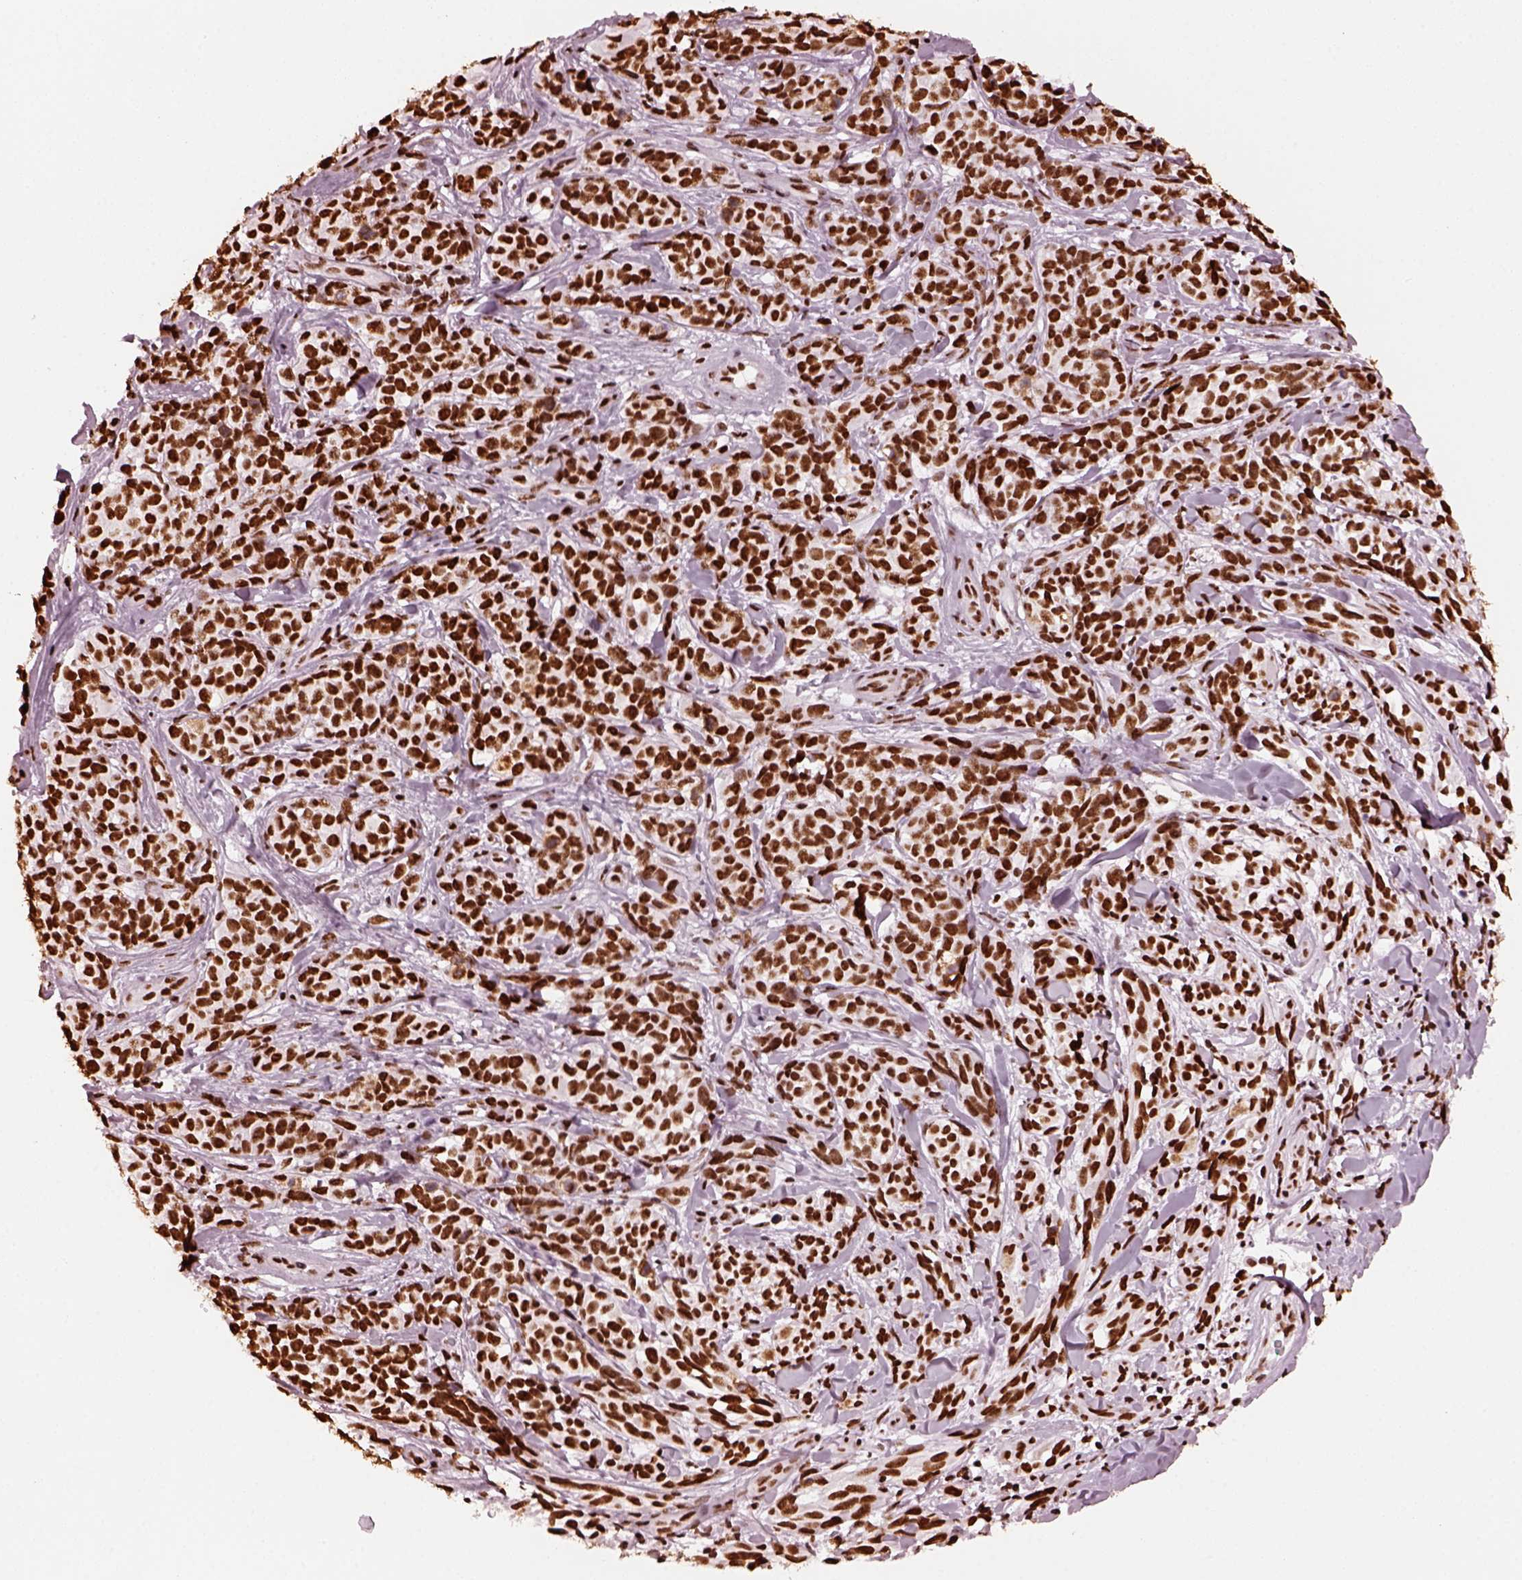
{"staining": {"intensity": "strong", "quantity": ">75%", "location": "nuclear"}, "tissue": "melanoma", "cell_type": "Tumor cells", "image_type": "cancer", "snomed": [{"axis": "morphology", "description": "Malignant melanoma, NOS"}, {"axis": "topography", "description": "Skin"}], "caption": "Protein expression by immunohistochemistry (IHC) exhibits strong nuclear positivity in about >75% of tumor cells in malignant melanoma. The staining was performed using DAB, with brown indicating positive protein expression. Nuclei are stained blue with hematoxylin.", "gene": "CBFA2T3", "patient": {"sex": "female", "age": 88}}